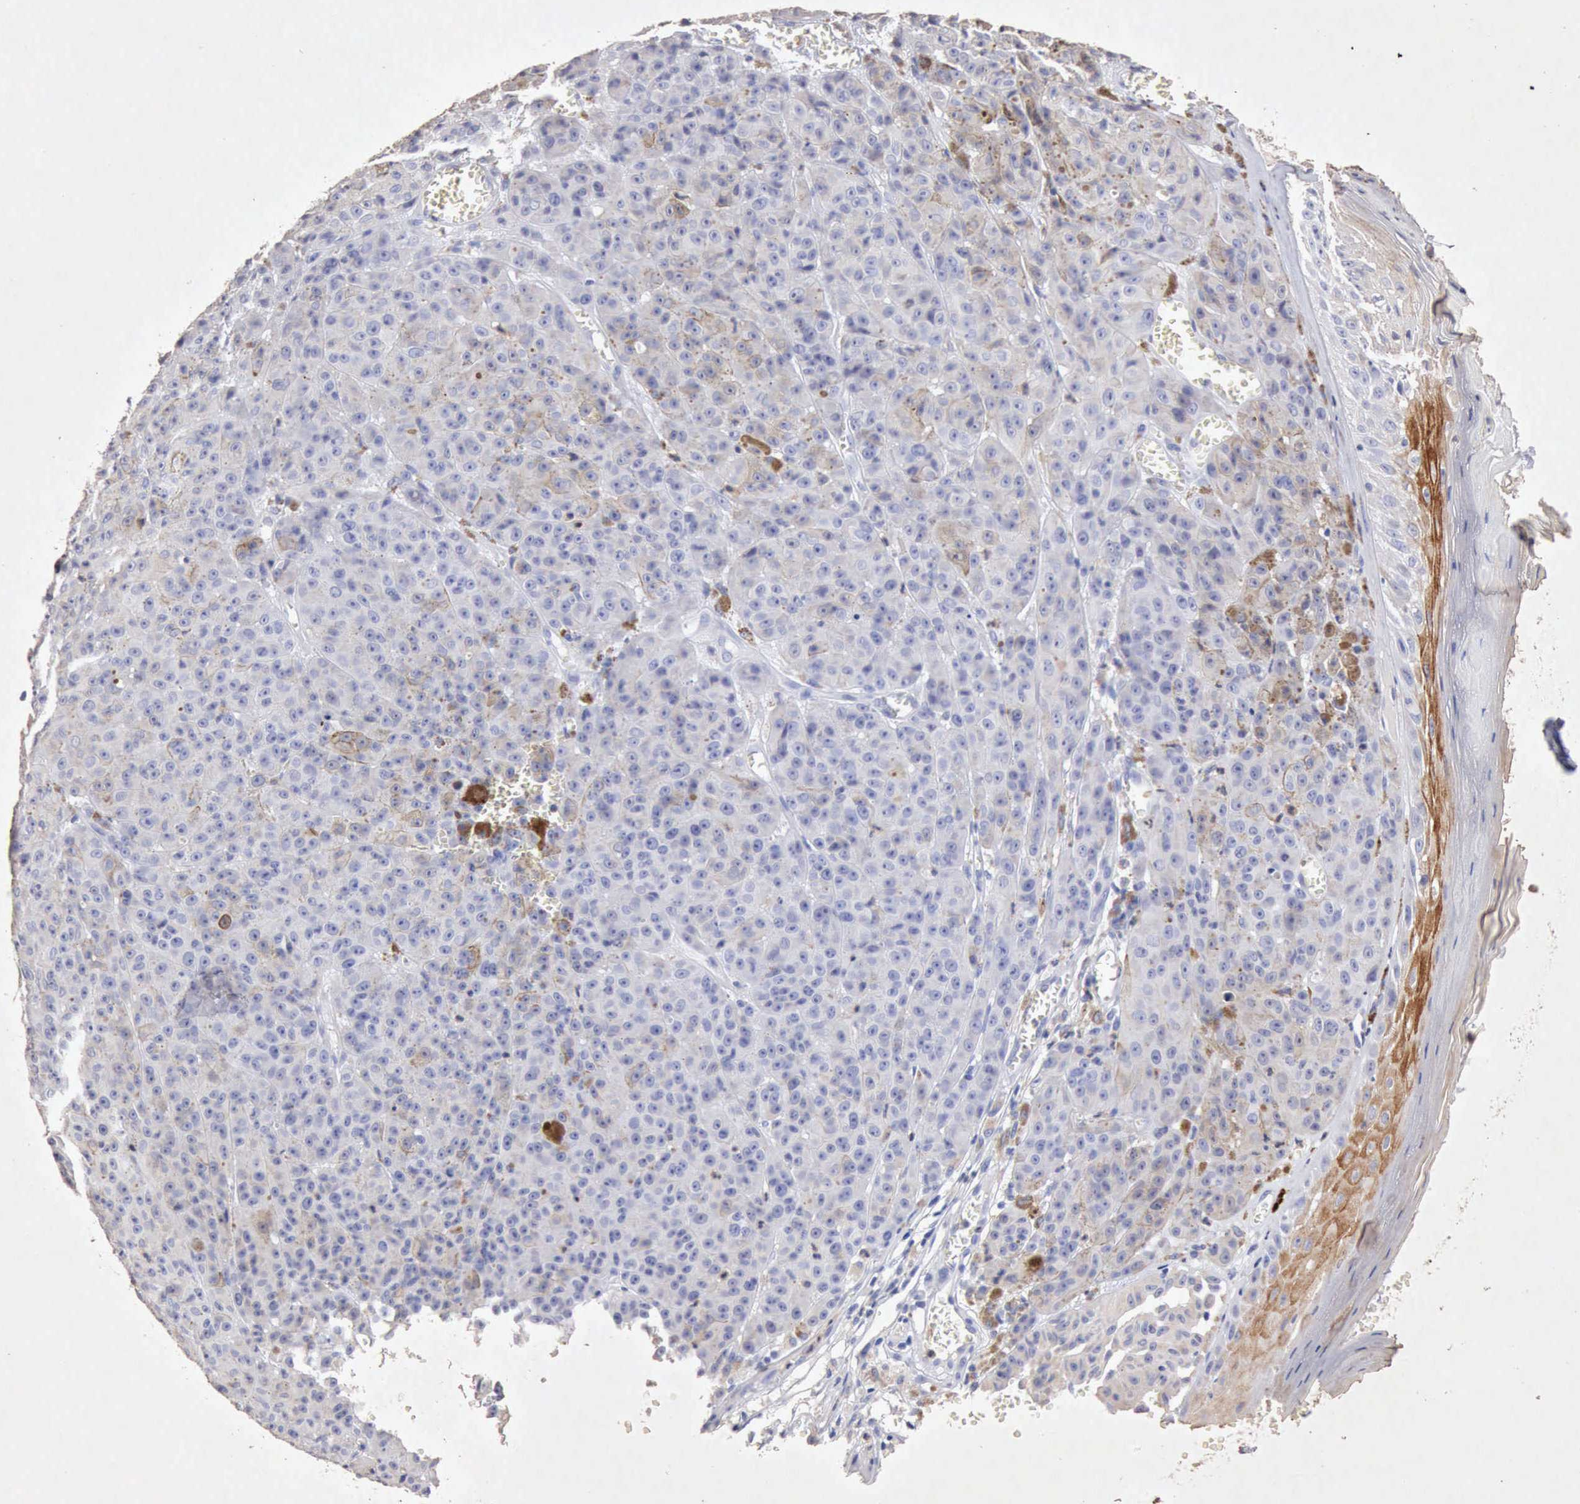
{"staining": {"intensity": "negative", "quantity": "none", "location": "none"}, "tissue": "melanoma", "cell_type": "Tumor cells", "image_type": "cancer", "snomed": [{"axis": "morphology", "description": "Malignant melanoma, NOS"}, {"axis": "topography", "description": "Skin"}], "caption": "Immunohistochemistry (IHC) of human malignant melanoma reveals no staining in tumor cells.", "gene": "KRT6B", "patient": {"sex": "male", "age": 64}}